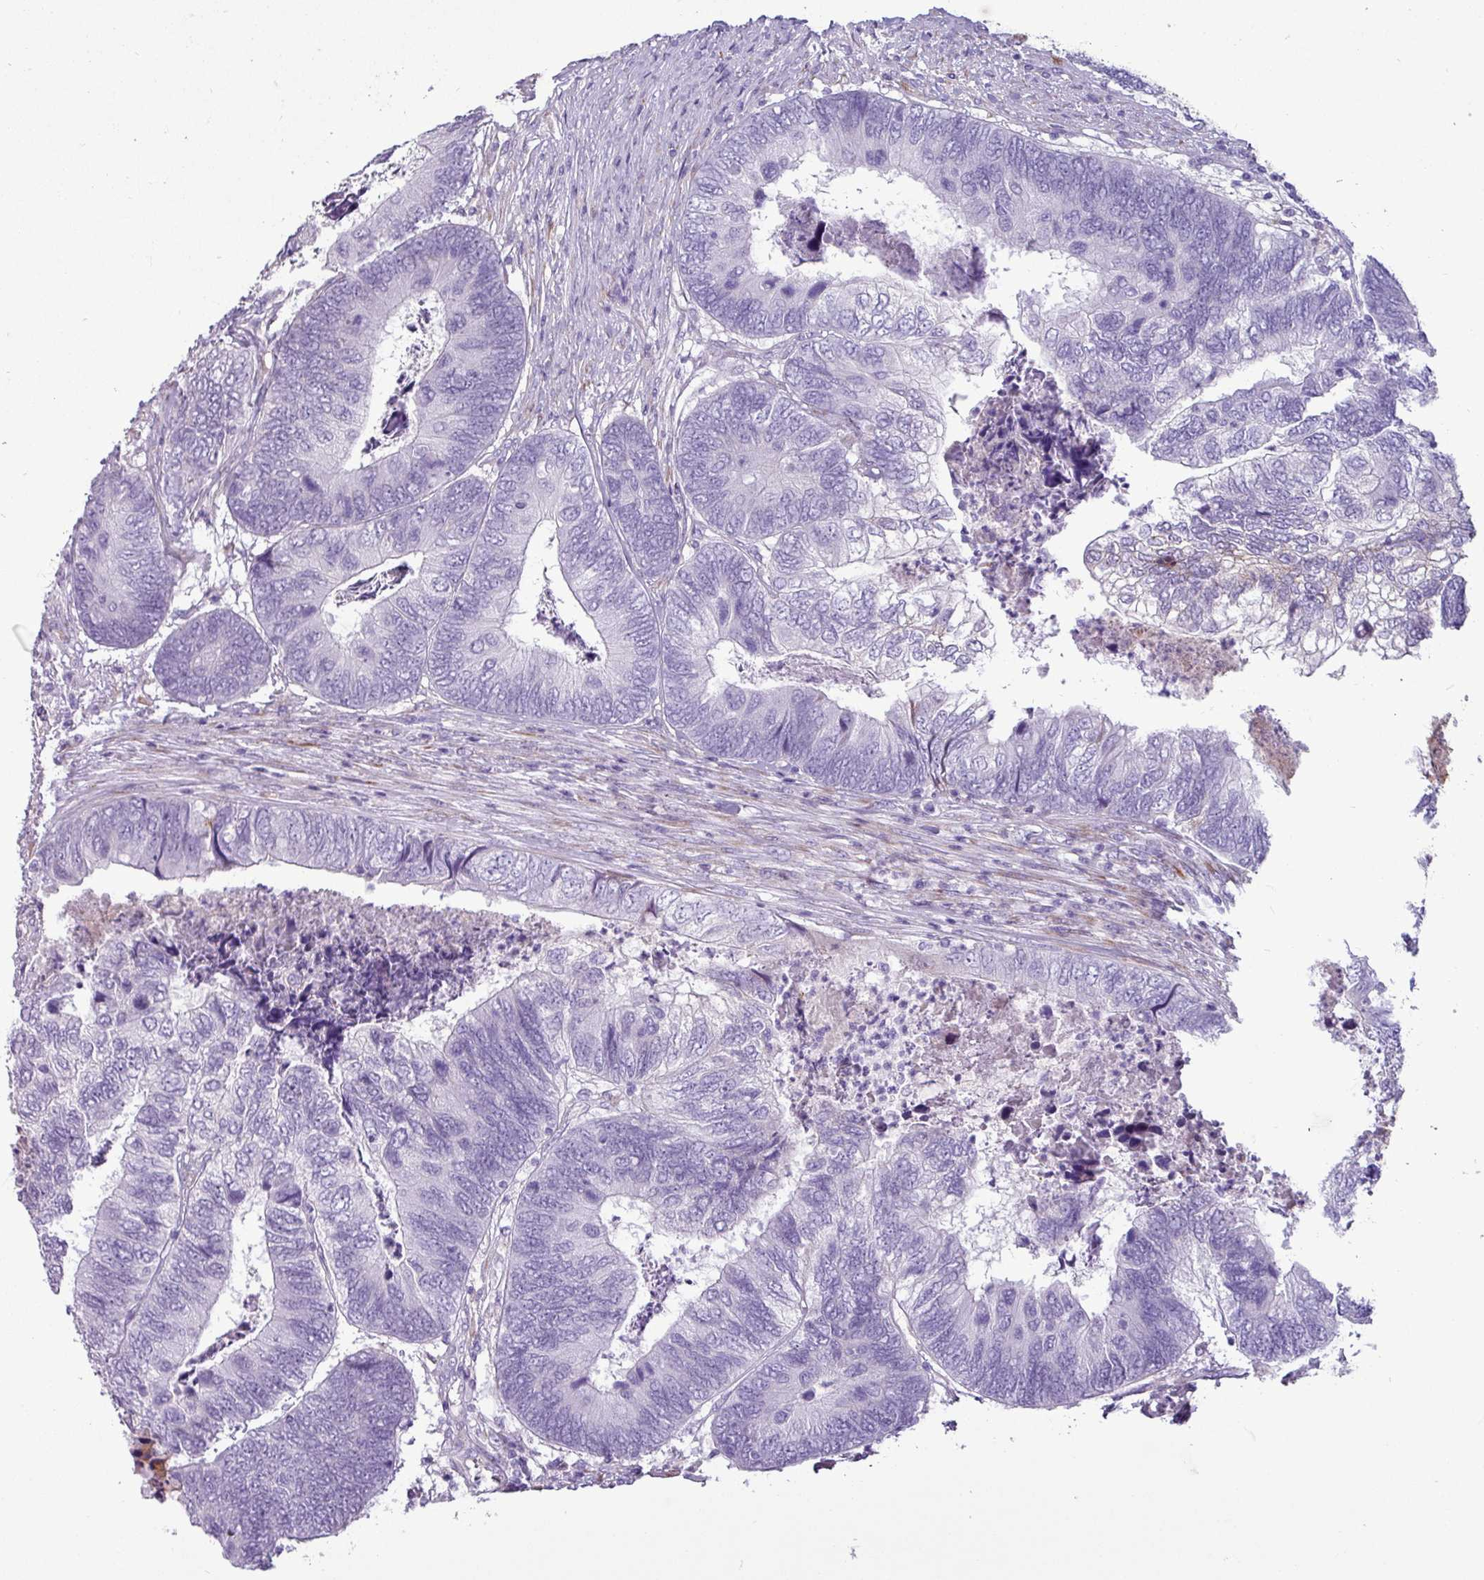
{"staining": {"intensity": "negative", "quantity": "none", "location": "none"}, "tissue": "colorectal cancer", "cell_type": "Tumor cells", "image_type": "cancer", "snomed": [{"axis": "morphology", "description": "Adenocarcinoma, NOS"}, {"axis": "topography", "description": "Colon"}], "caption": "The image displays no significant positivity in tumor cells of colorectal cancer. (Immunohistochemistry, brightfield microscopy, high magnification).", "gene": "PPP1R35", "patient": {"sex": "female", "age": 67}}